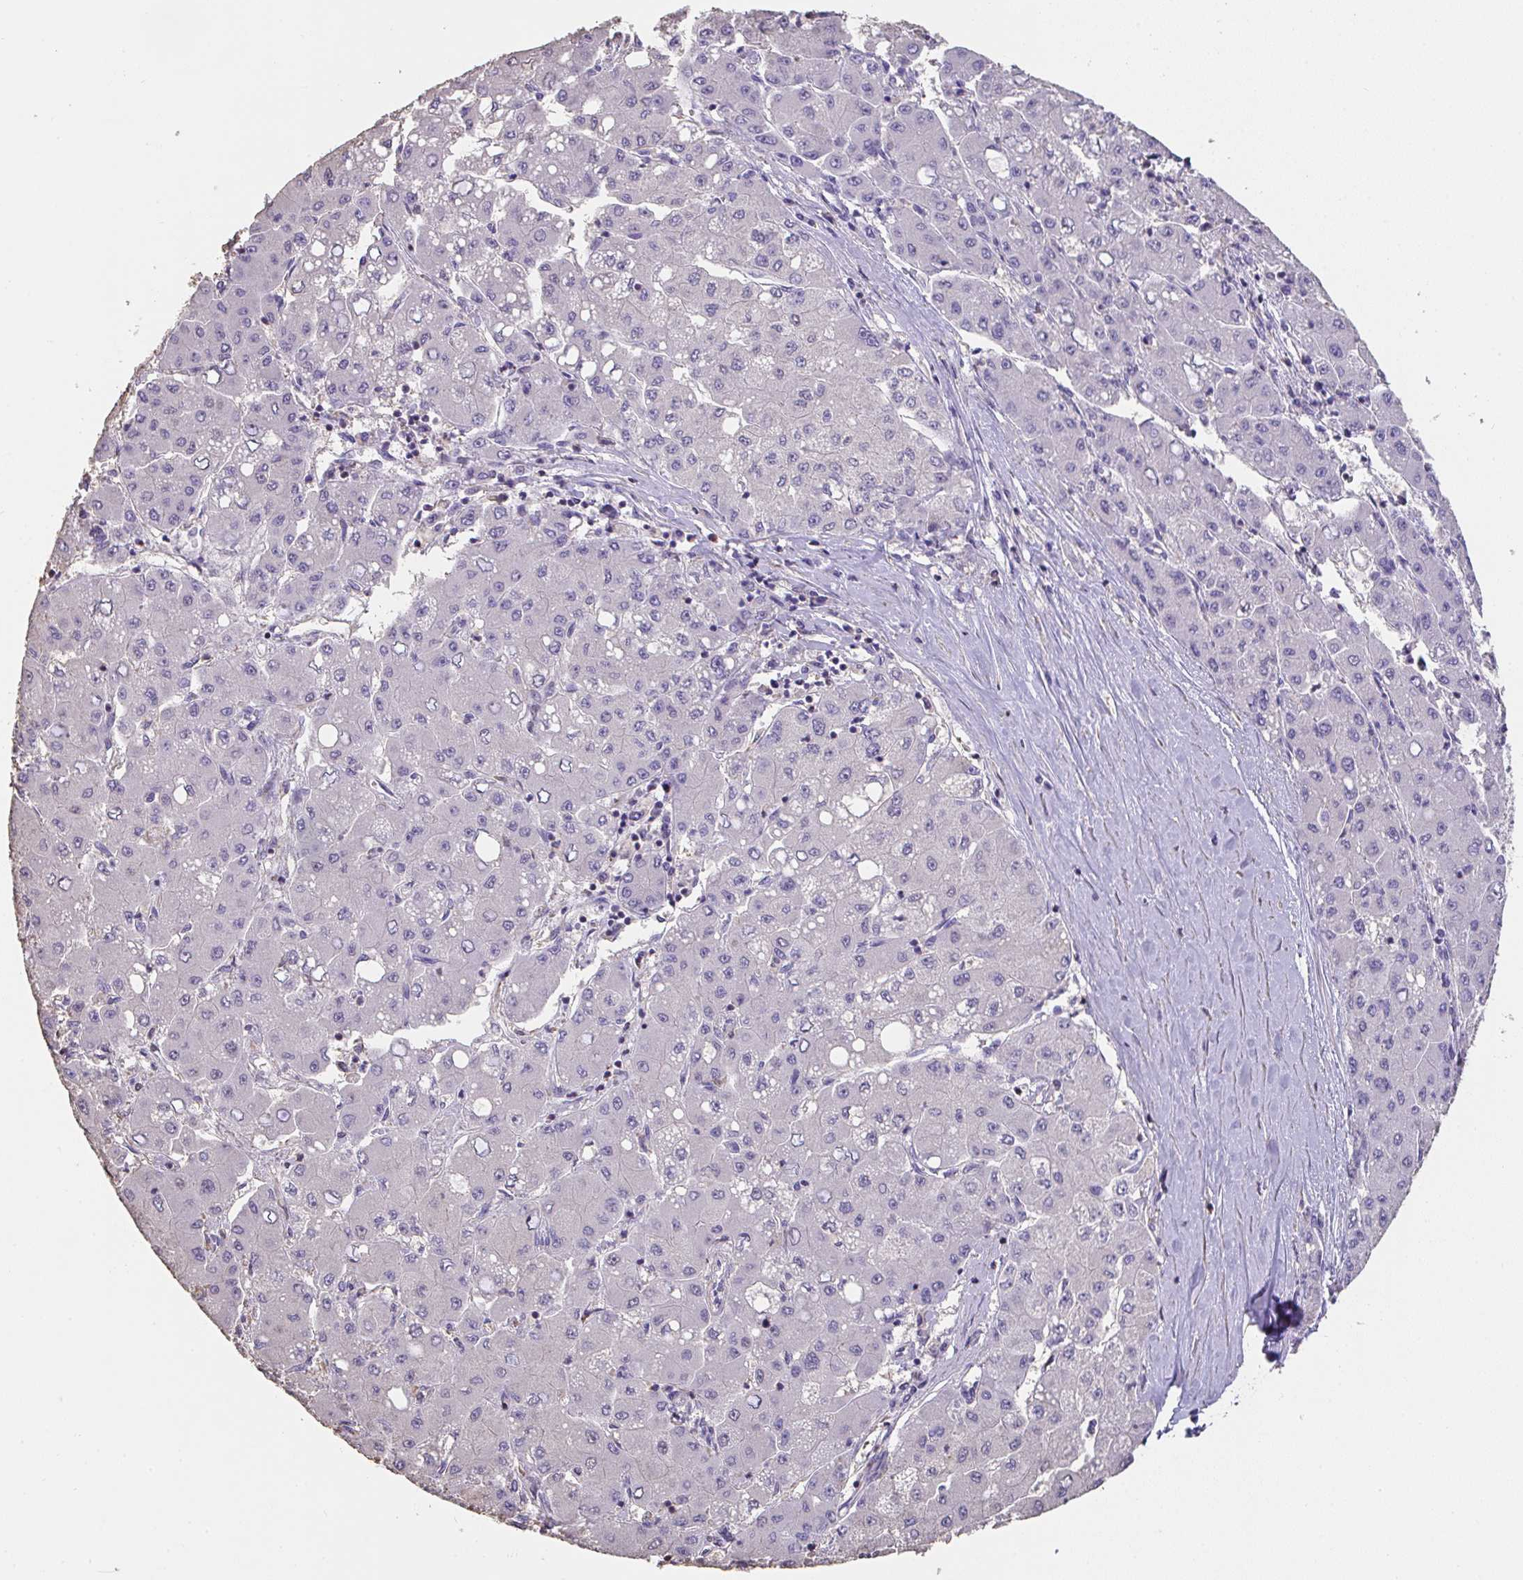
{"staining": {"intensity": "negative", "quantity": "none", "location": "none"}, "tissue": "liver cancer", "cell_type": "Tumor cells", "image_type": "cancer", "snomed": [{"axis": "morphology", "description": "Carcinoma, Hepatocellular, NOS"}, {"axis": "topography", "description": "Liver"}], "caption": "Protein analysis of liver cancer displays no significant expression in tumor cells.", "gene": "IL23R", "patient": {"sex": "male", "age": 40}}